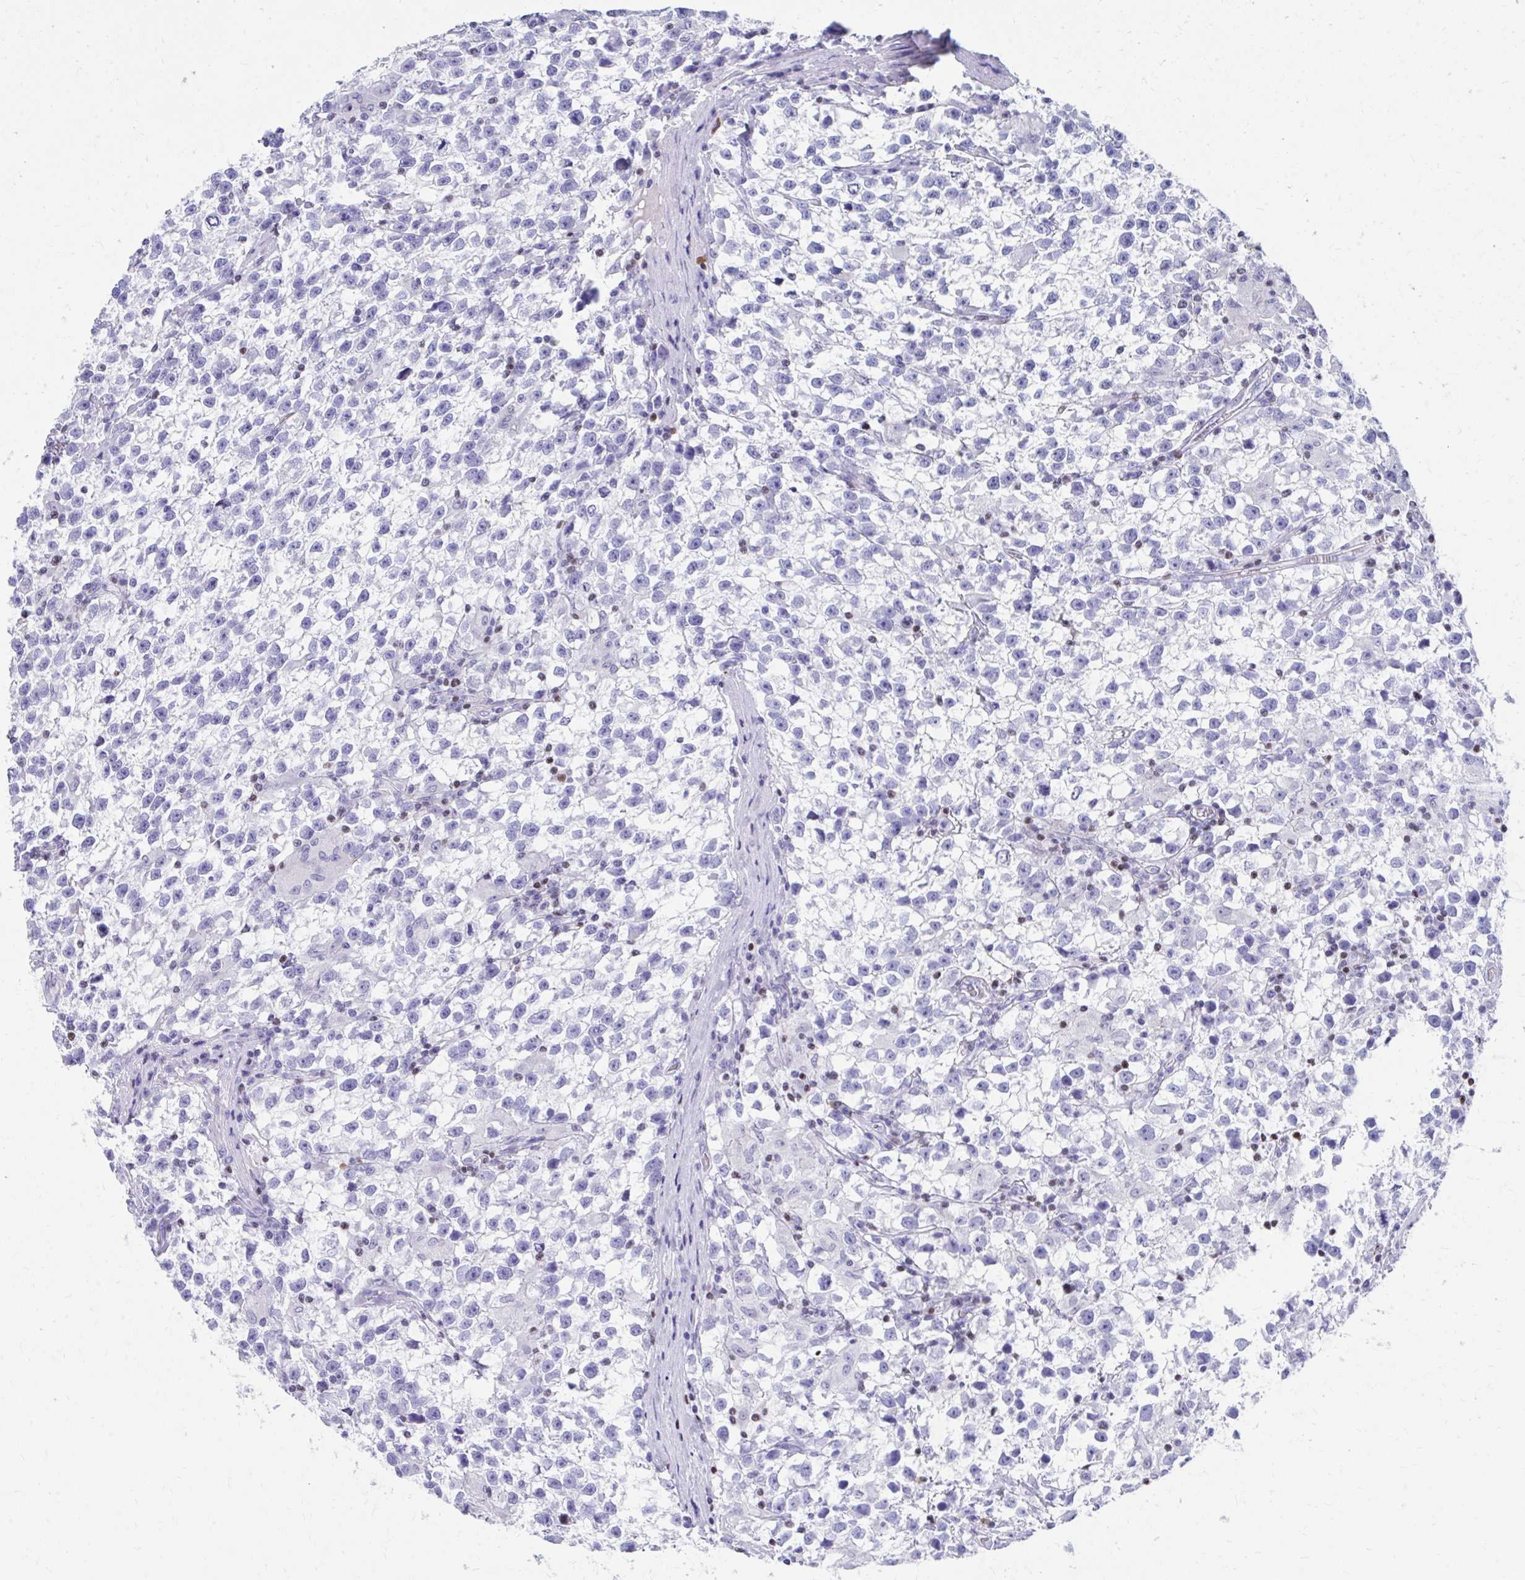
{"staining": {"intensity": "negative", "quantity": "none", "location": "none"}, "tissue": "testis cancer", "cell_type": "Tumor cells", "image_type": "cancer", "snomed": [{"axis": "morphology", "description": "Seminoma, NOS"}, {"axis": "topography", "description": "Testis"}], "caption": "A high-resolution histopathology image shows immunohistochemistry (IHC) staining of seminoma (testis), which reveals no significant expression in tumor cells. The staining was performed using DAB to visualize the protein expression in brown, while the nuclei were stained in blue with hematoxylin (Magnification: 20x).", "gene": "RUNX3", "patient": {"sex": "male", "age": 31}}